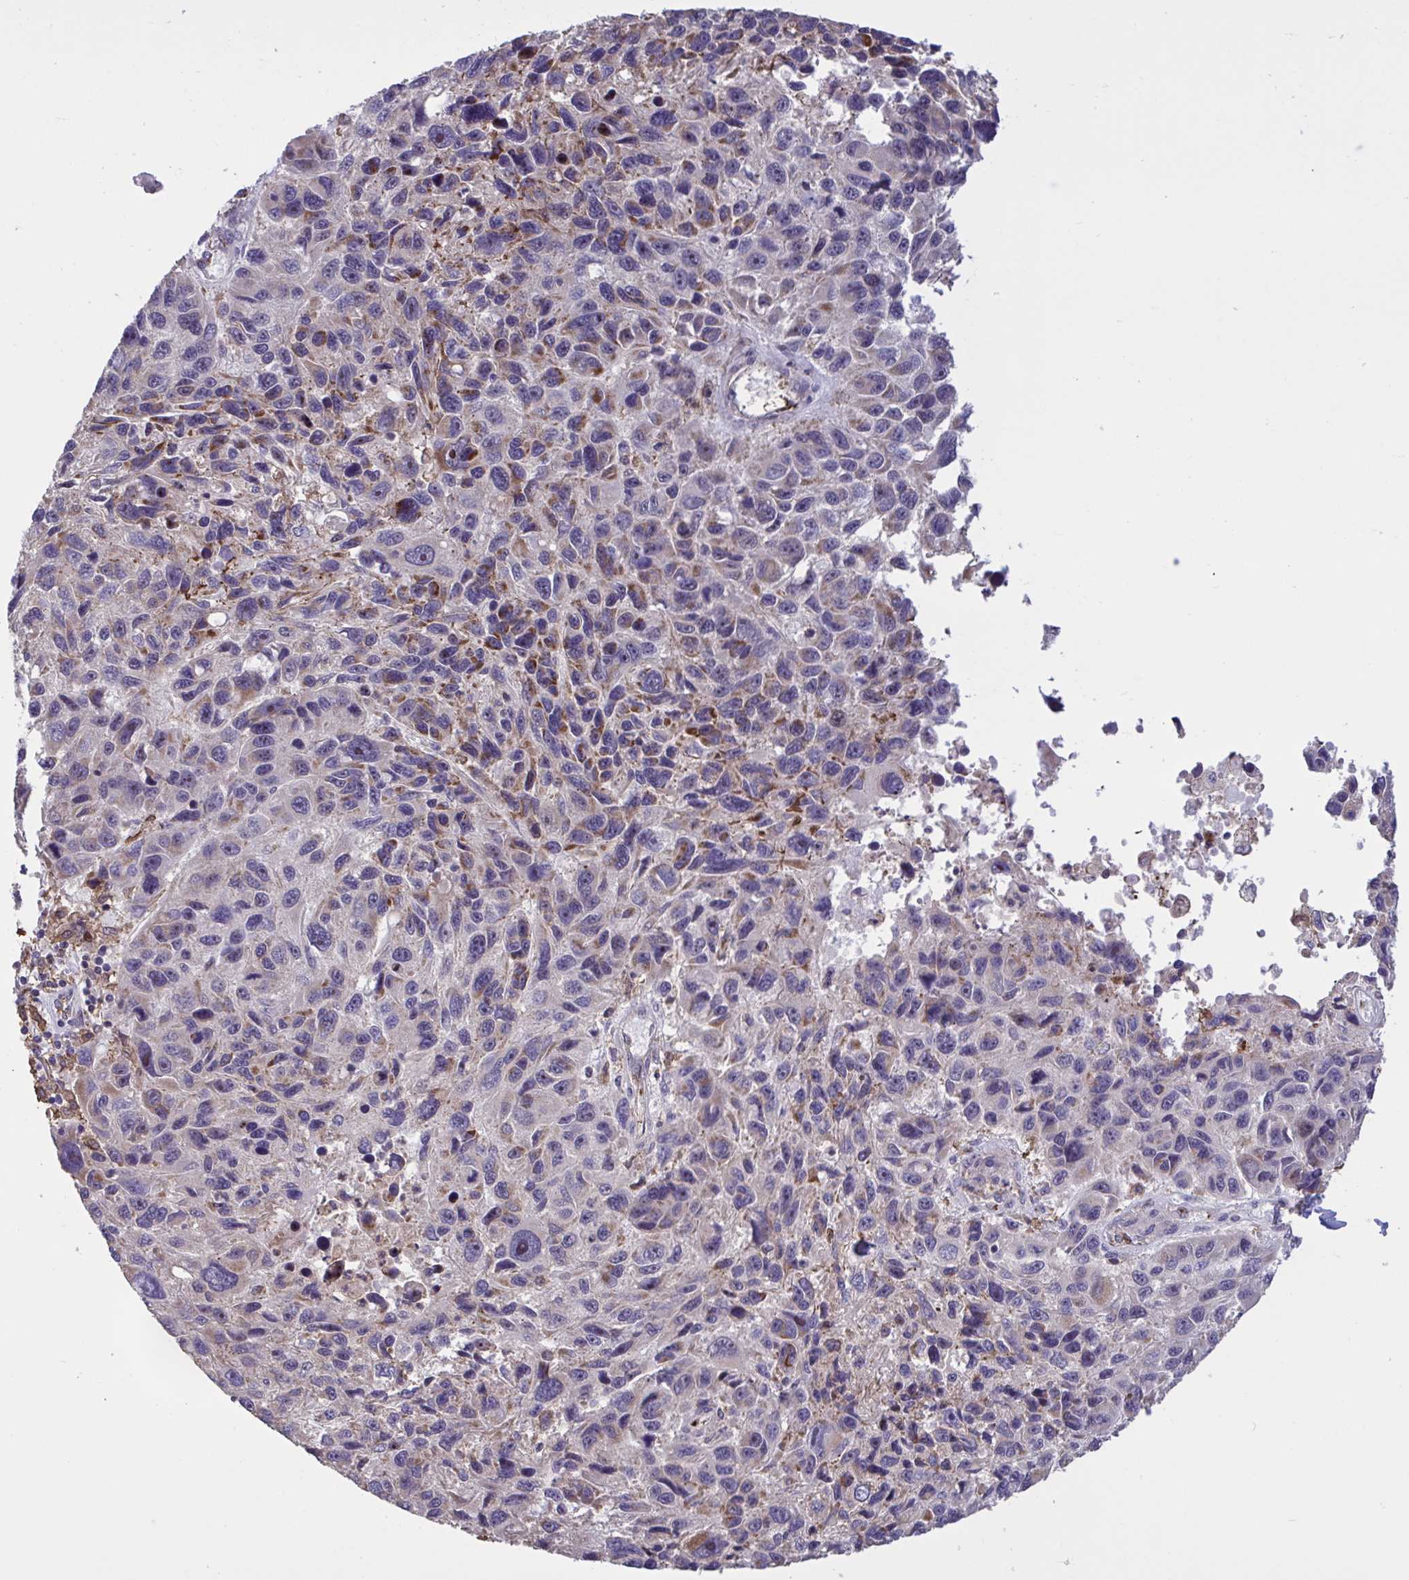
{"staining": {"intensity": "moderate", "quantity": "25%-75%", "location": "cytoplasmic/membranous,nuclear"}, "tissue": "melanoma", "cell_type": "Tumor cells", "image_type": "cancer", "snomed": [{"axis": "morphology", "description": "Malignant melanoma, NOS"}, {"axis": "topography", "description": "Skin"}], "caption": "Melanoma stained for a protein (brown) exhibits moderate cytoplasmic/membranous and nuclear positive positivity in approximately 25%-75% of tumor cells.", "gene": "CD101", "patient": {"sex": "male", "age": 53}}